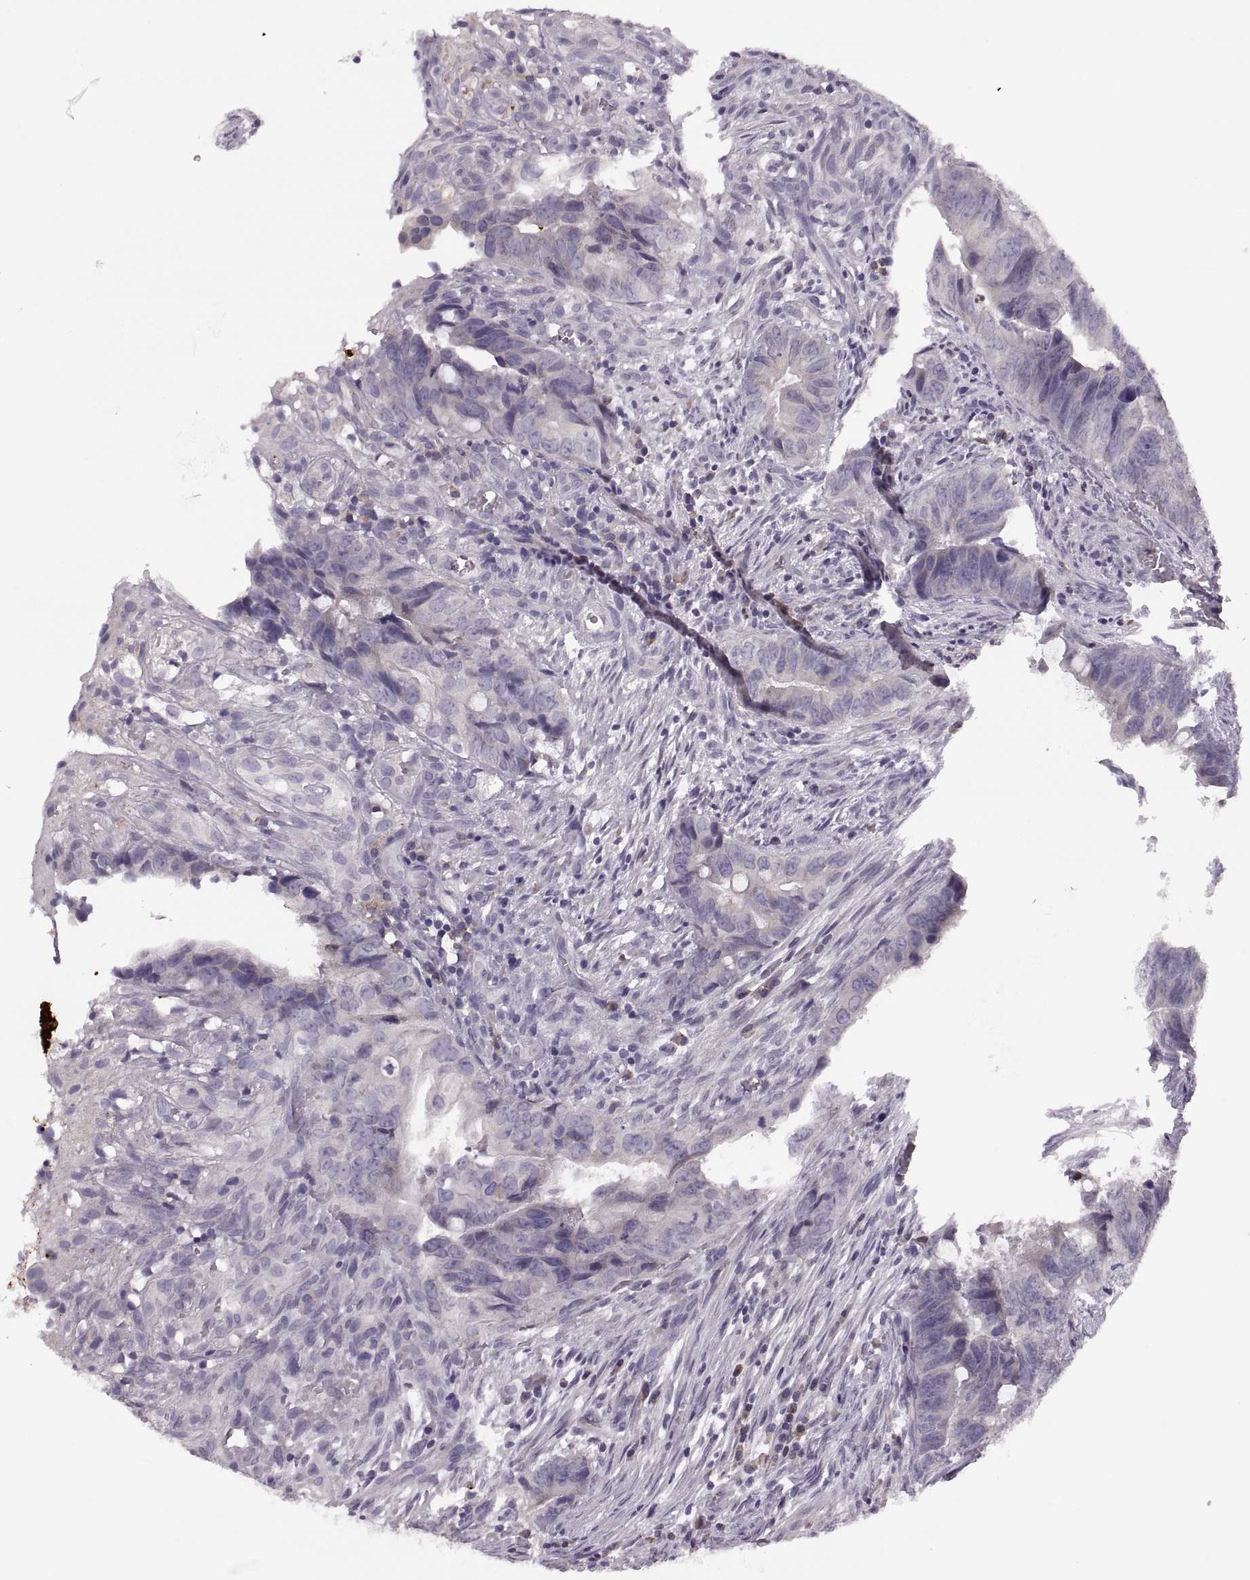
{"staining": {"intensity": "negative", "quantity": "none", "location": "none"}, "tissue": "colorectal cancer", "cell_type": "Tumor cells", "image_type": "cancer", "snomed": [{"axis": "morphology", "description": "Adenocarcinoma, NOS"}, {"axis": "topography", "description": "Colon"}], "caption": "Protein analysis of colorectal adenocarcinoma demonstrates no significant positivity in tumor cells. Brightfield microscopy of IHC stained with DAB (brown) and hematoxylin (blue), captured at high magnification.", "gene": "ADH6", "patient": {"sex": "female", "age": 82}}